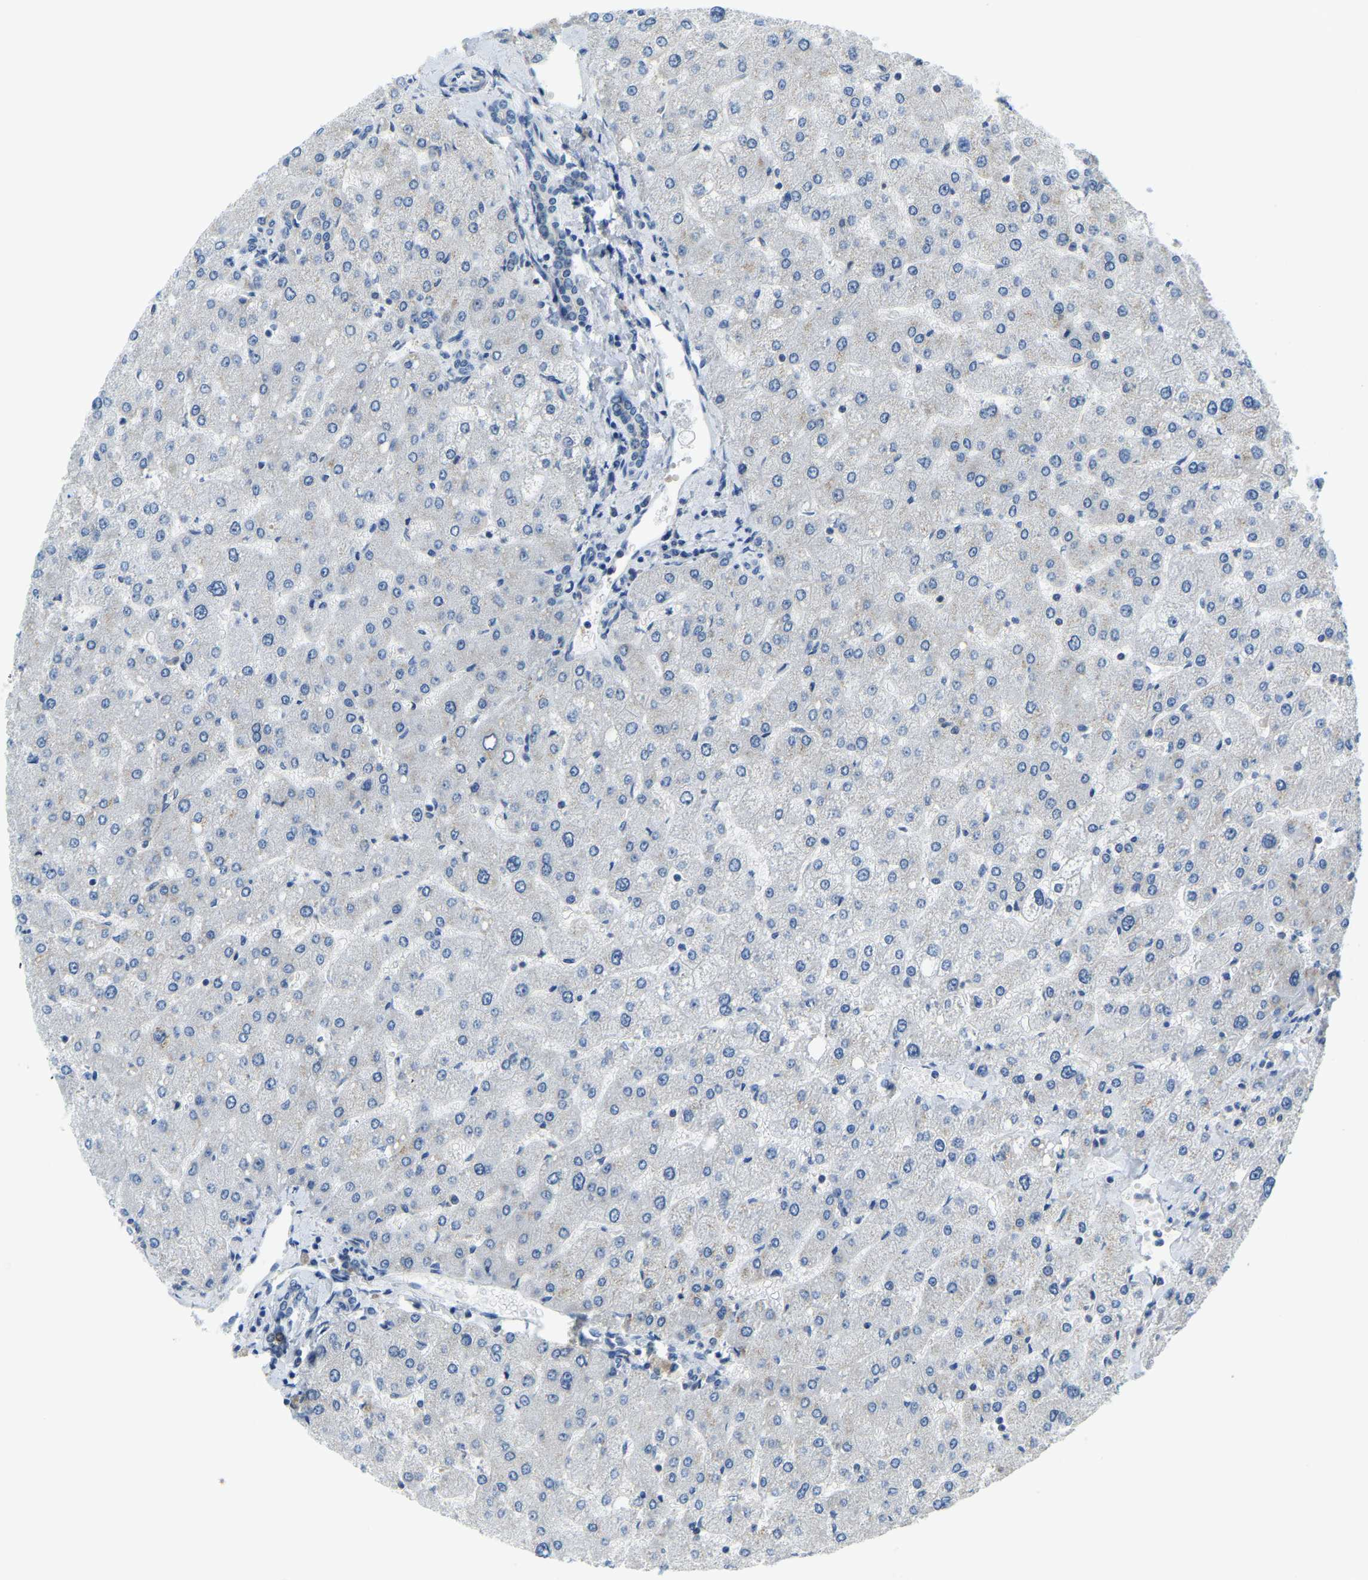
{"staining": {"intensity": "negative", "quantity": "none", "location": "none"}, "tissue": "liver", "cell_type": "Cholangiocytes", "image_type": "normal", "snomed": [{"axis": "morphology", "description": "Normal tissue, NOS"}, {"axis": "topography", "description": "Liver"}], "caption": "Cholangiocytes are negative for protein expression in normal human liver. Brightfield microscopy of immunohistochemistry (IHC) stained with DAB (brown) and hematoxylin (blue), captured at high magnification.", "gene": "RRP1", "patient": {"sex": "male", "age": 55}}